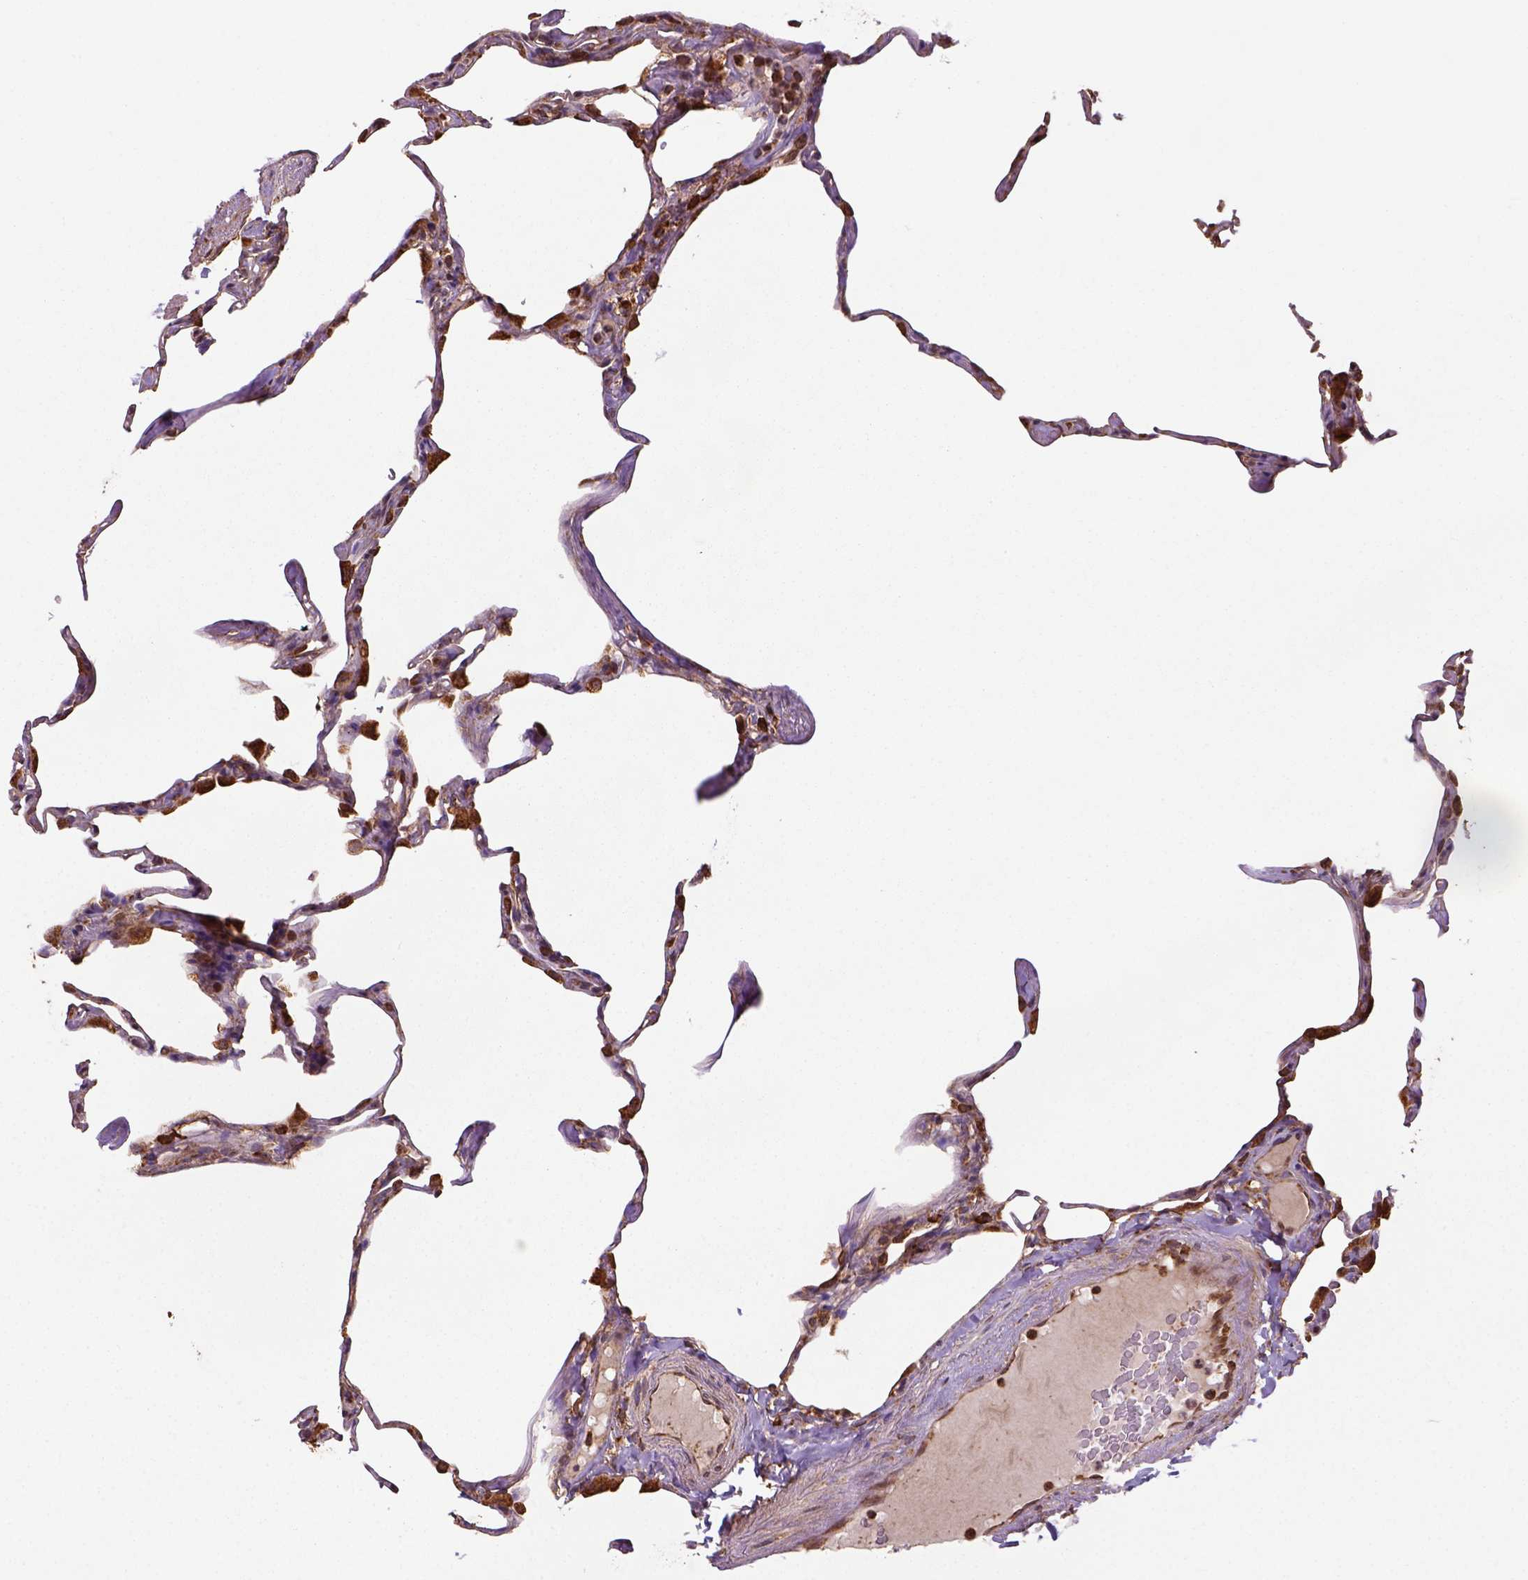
{"staining": {"intensity": "strong", "quantity": "25%-75%", "location": "cytoplasmic/membranous"}, "tissue": "lung", "cell_type": "Alveolar cells", "image_type": "normal", "snomed": [{"axis": "morphology", "description": "Normal tissue, NOS"}, {"axis": "topography", "description": "Lung"}], "caption": "IHC of benign lung shows high levels of strong cytoplasmic/membranous expression in about 25%-75% of alveolar cells.", "gene": "MAPK8IP3", "patient": {"sex": "male", "age": 65}}